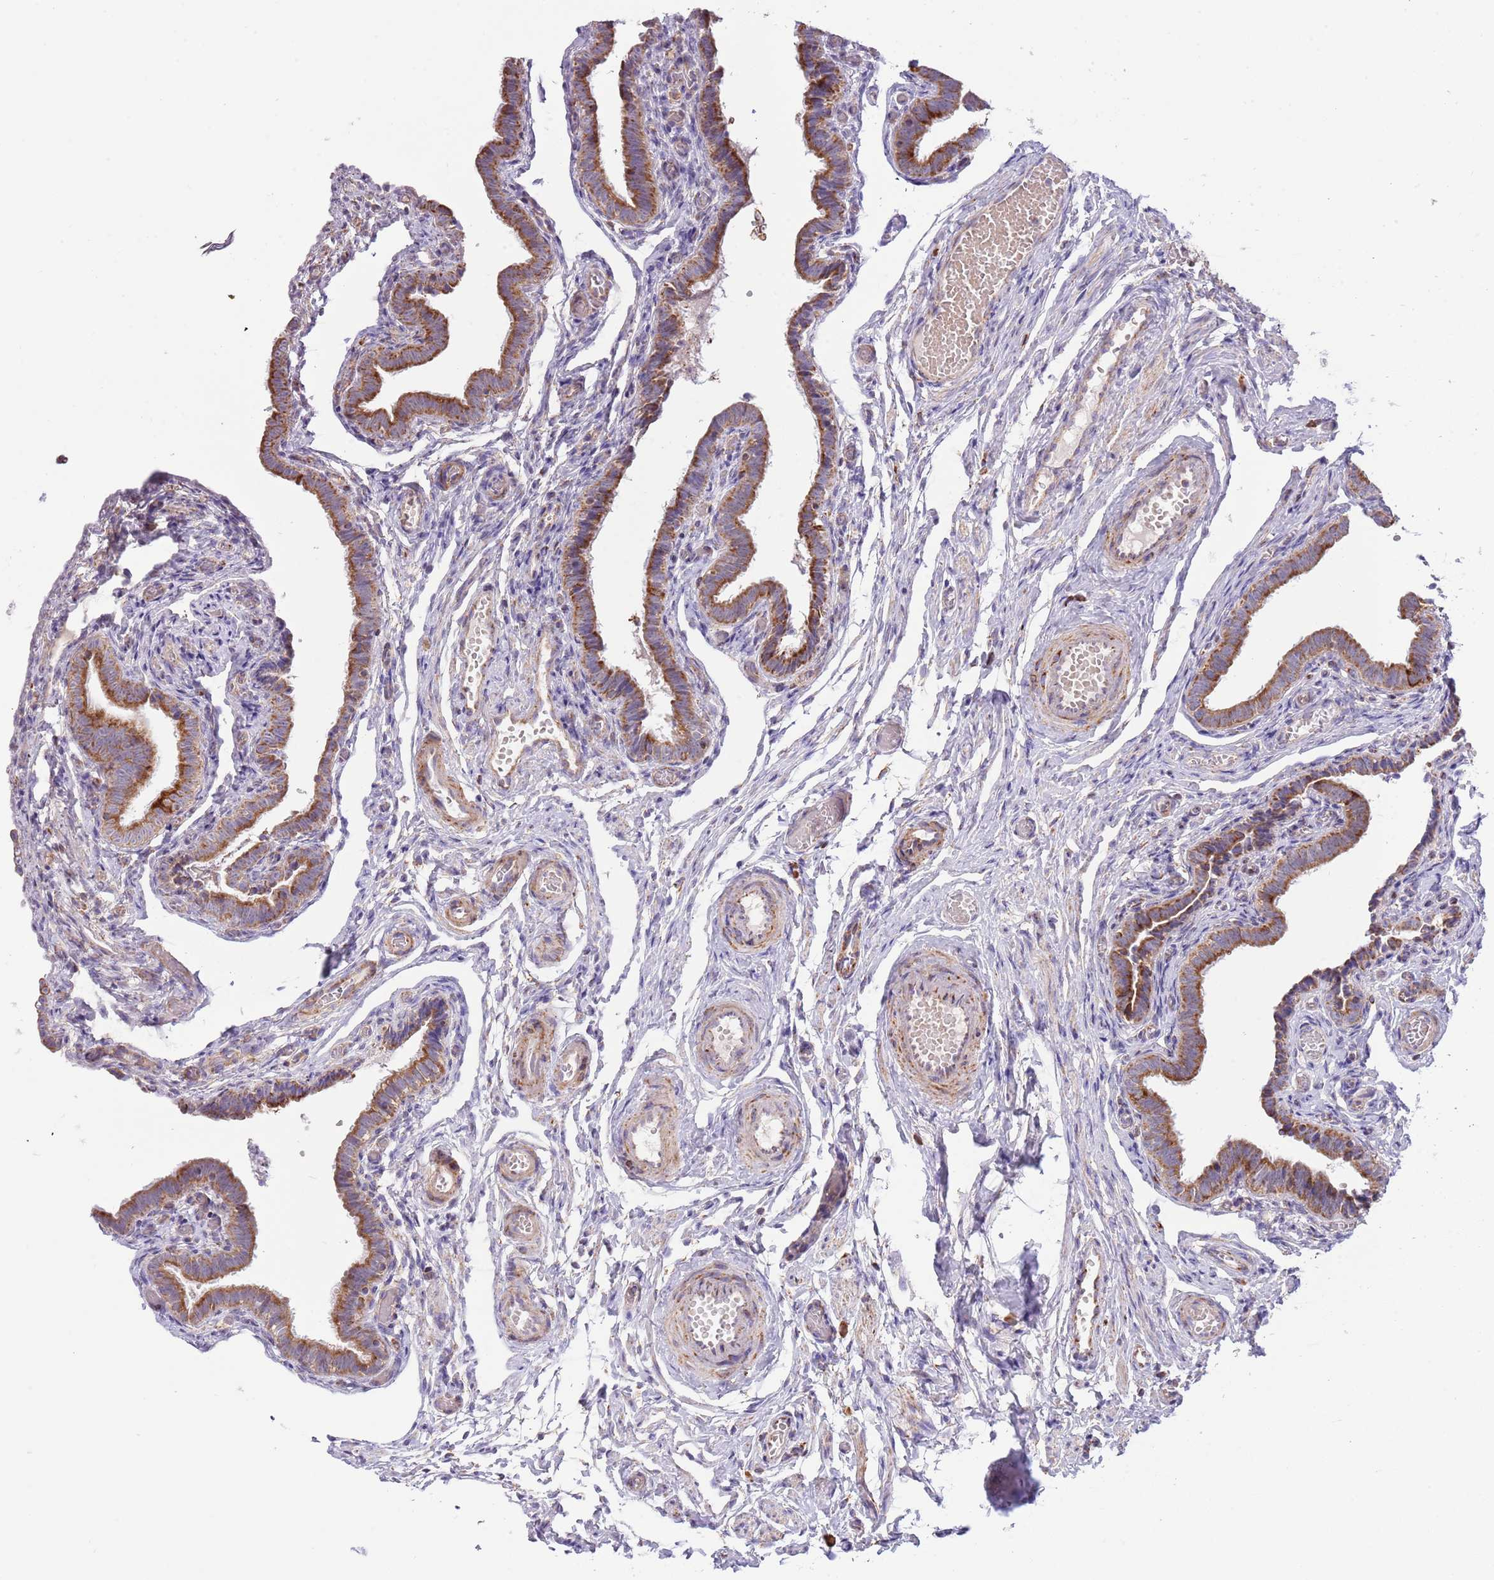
{"staining": {"intensity": "strong", "quantity": ">75%", "location": "cytoplasmic/membranous"}, "tissue": "fallopian tube", "cell_type": "Glandular cells", "image_type": "normal", "snomed": [{"axis": "morphology", "description": "Normal tissue, NOS"}, {"axis": "topography", "description": "Fallopian tube"}], "caption": "Immunohistochemistry (IHC) of unremarkable human fallopian tube reveals high levels of strong cytoplasmic/membranous staining in about >75% of glandular cells.", "gene": "LHX6", "patient": {"sex": "female", "age": 36}}